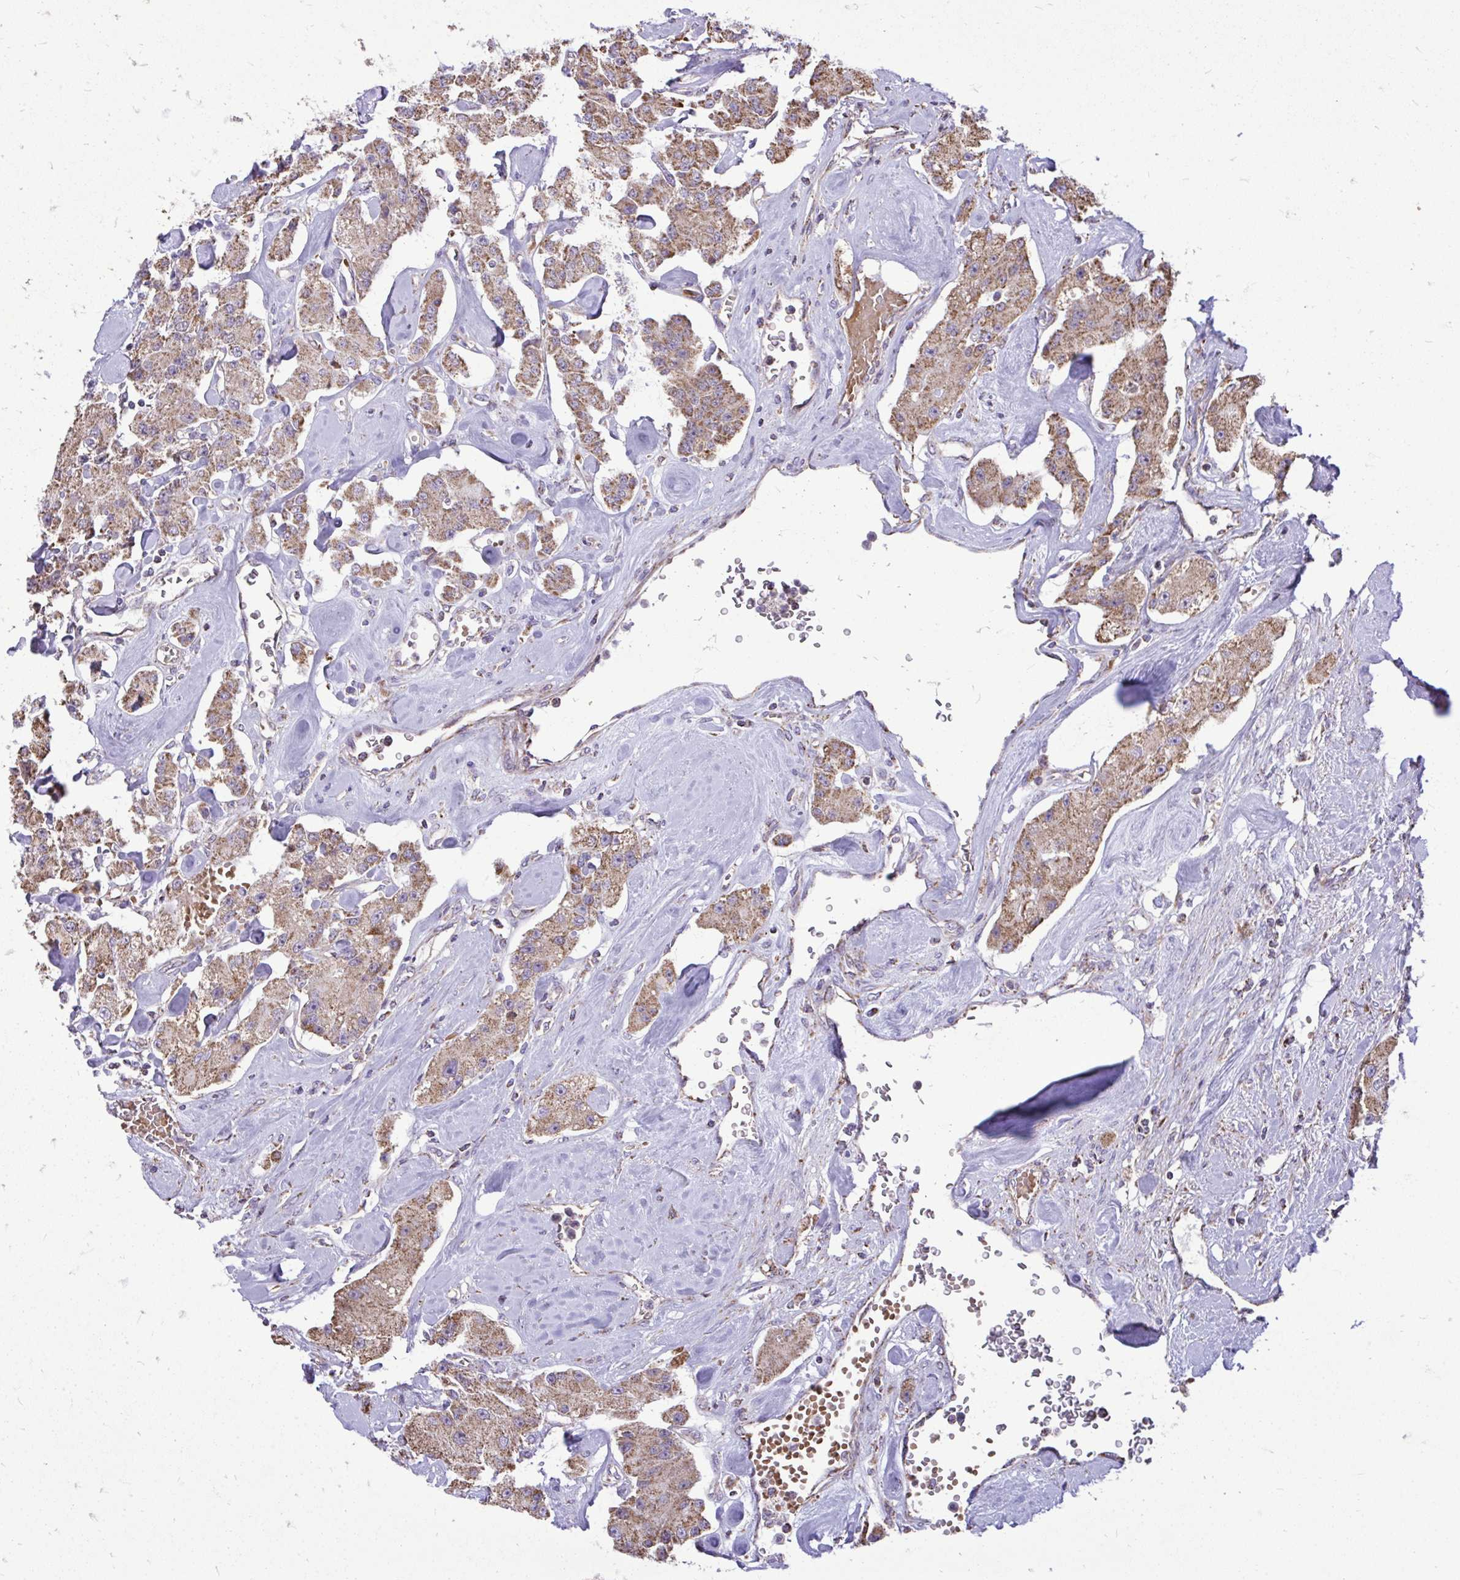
{"staining": {"intensity": "moderate", "quantity": ">75%", "location": "cytoplasmic/membranous"}, "tissue": "carcinoid", "cell_type": "Tumor cells", "image_type": "cancer", "snomed": [{"axis": "morphology", "description": "Carcinoid, malignant, NOS"}, {"axis": "topography", "description": "Pancreas"}], "caption": "Immunohistochemistry photomicrograph of human malignant carcinoid stained for a protein (brown), which displays medium levels of moderate cytoplasmic/membranous positivity in approximately >75% of tumor cells.", "gene": "UBE2C", "patient": {"sex": "male", "age": 41}}